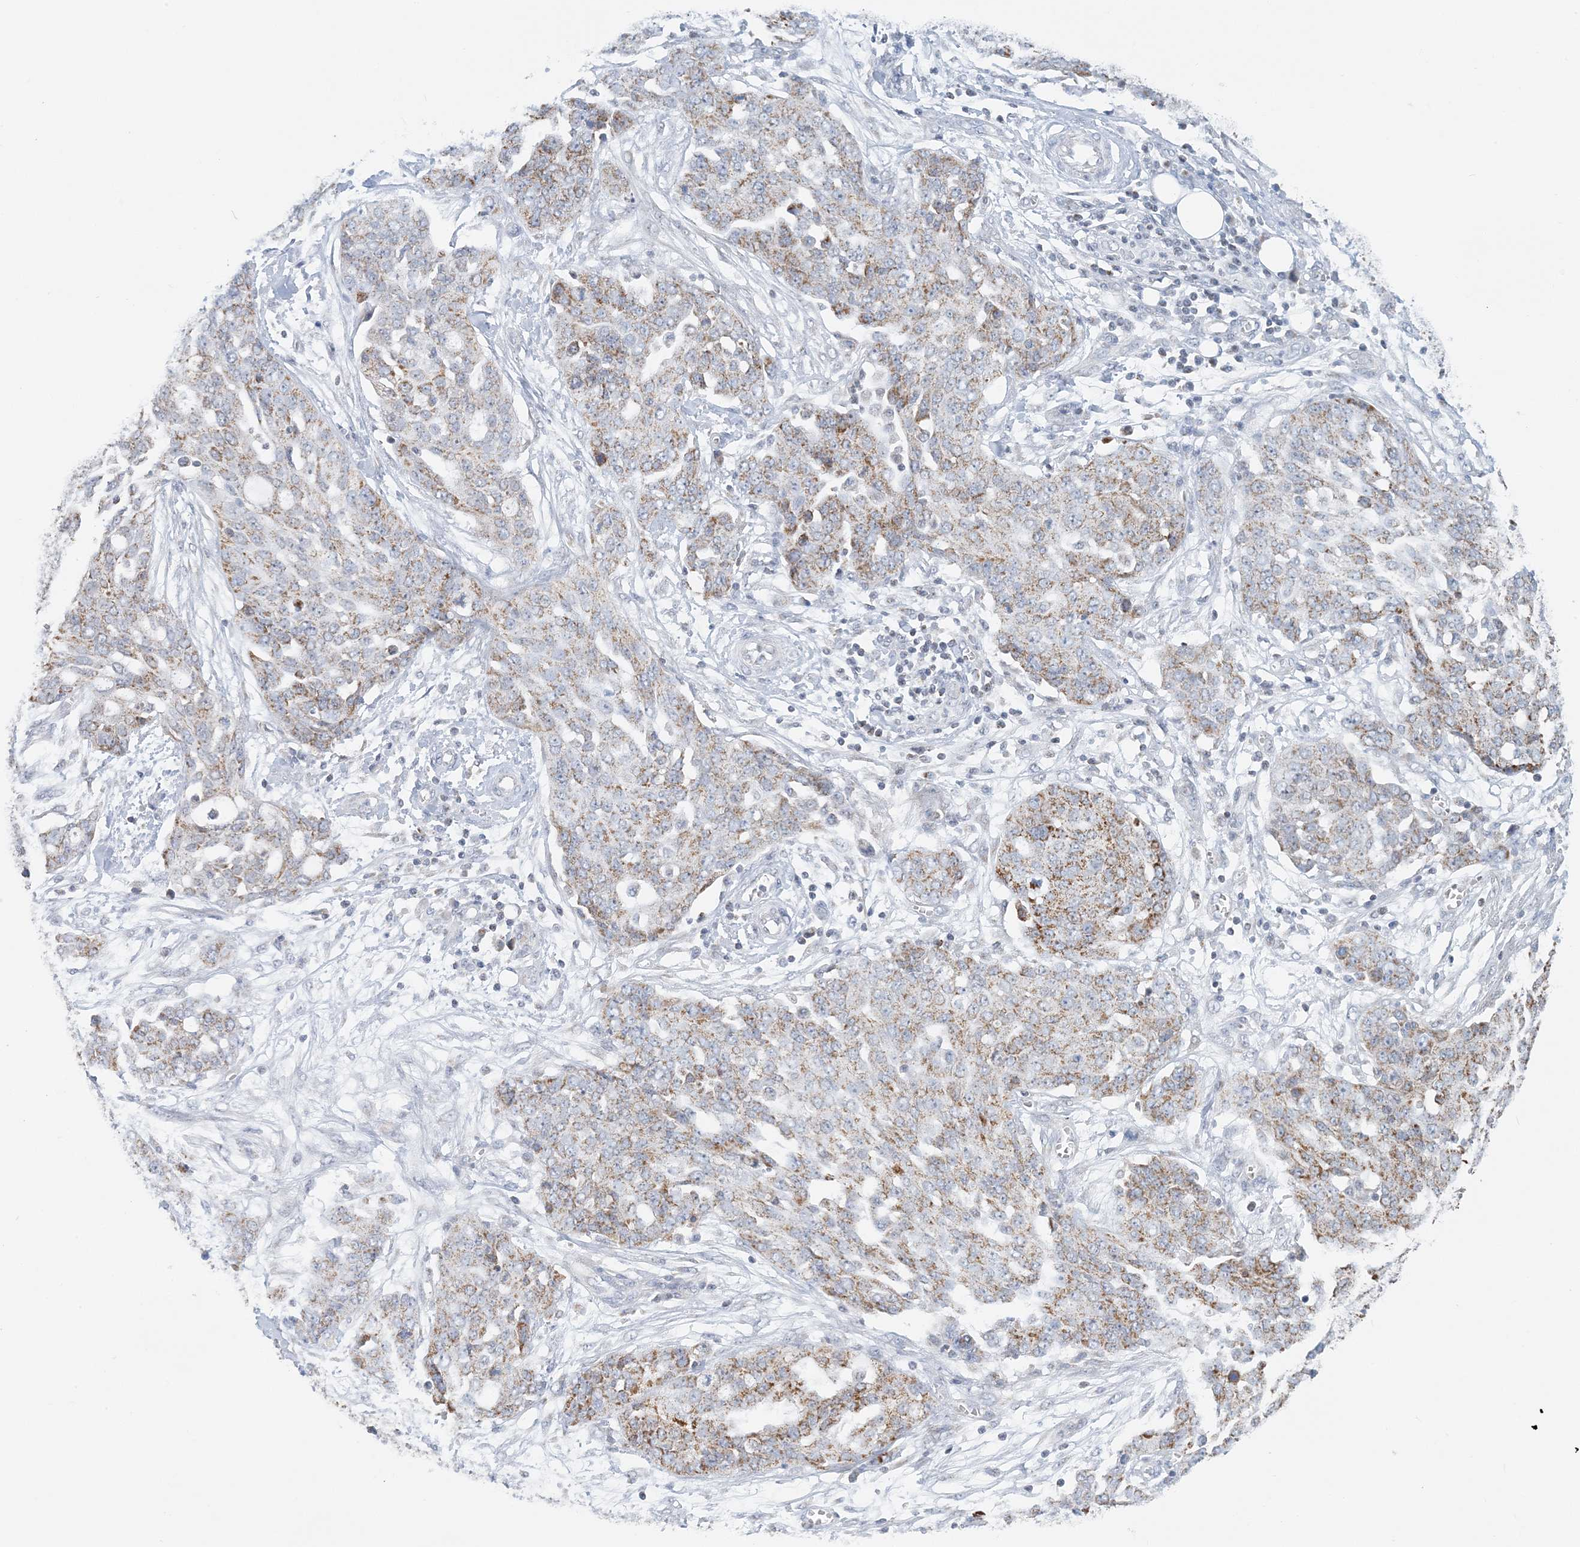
{"staining": {"intensity": "moderate", "quantity": ">75%", "location": "cytoplasmic/membranous"}, "tissue": "ovarian cancer", "cell_type": "Tumor cells", "image_type": "cancer", "snomed": [{"axis": "morphology", "description": "Cystadenocarcinoma, serous, NOS"}, {"axis": "topography", "description": "Soft tissue"}, {"axis": "topography", "description": "Ovary"}], "caption": "Human serous cystadenocarcinoma (ovarian) stained for a protein (brown) displays moderate cytoplasmic/membranous positive expression in approximately >75% of tumor cells.", "gene": "BDH1", "patient": {"sex": "female", "age": 57}}